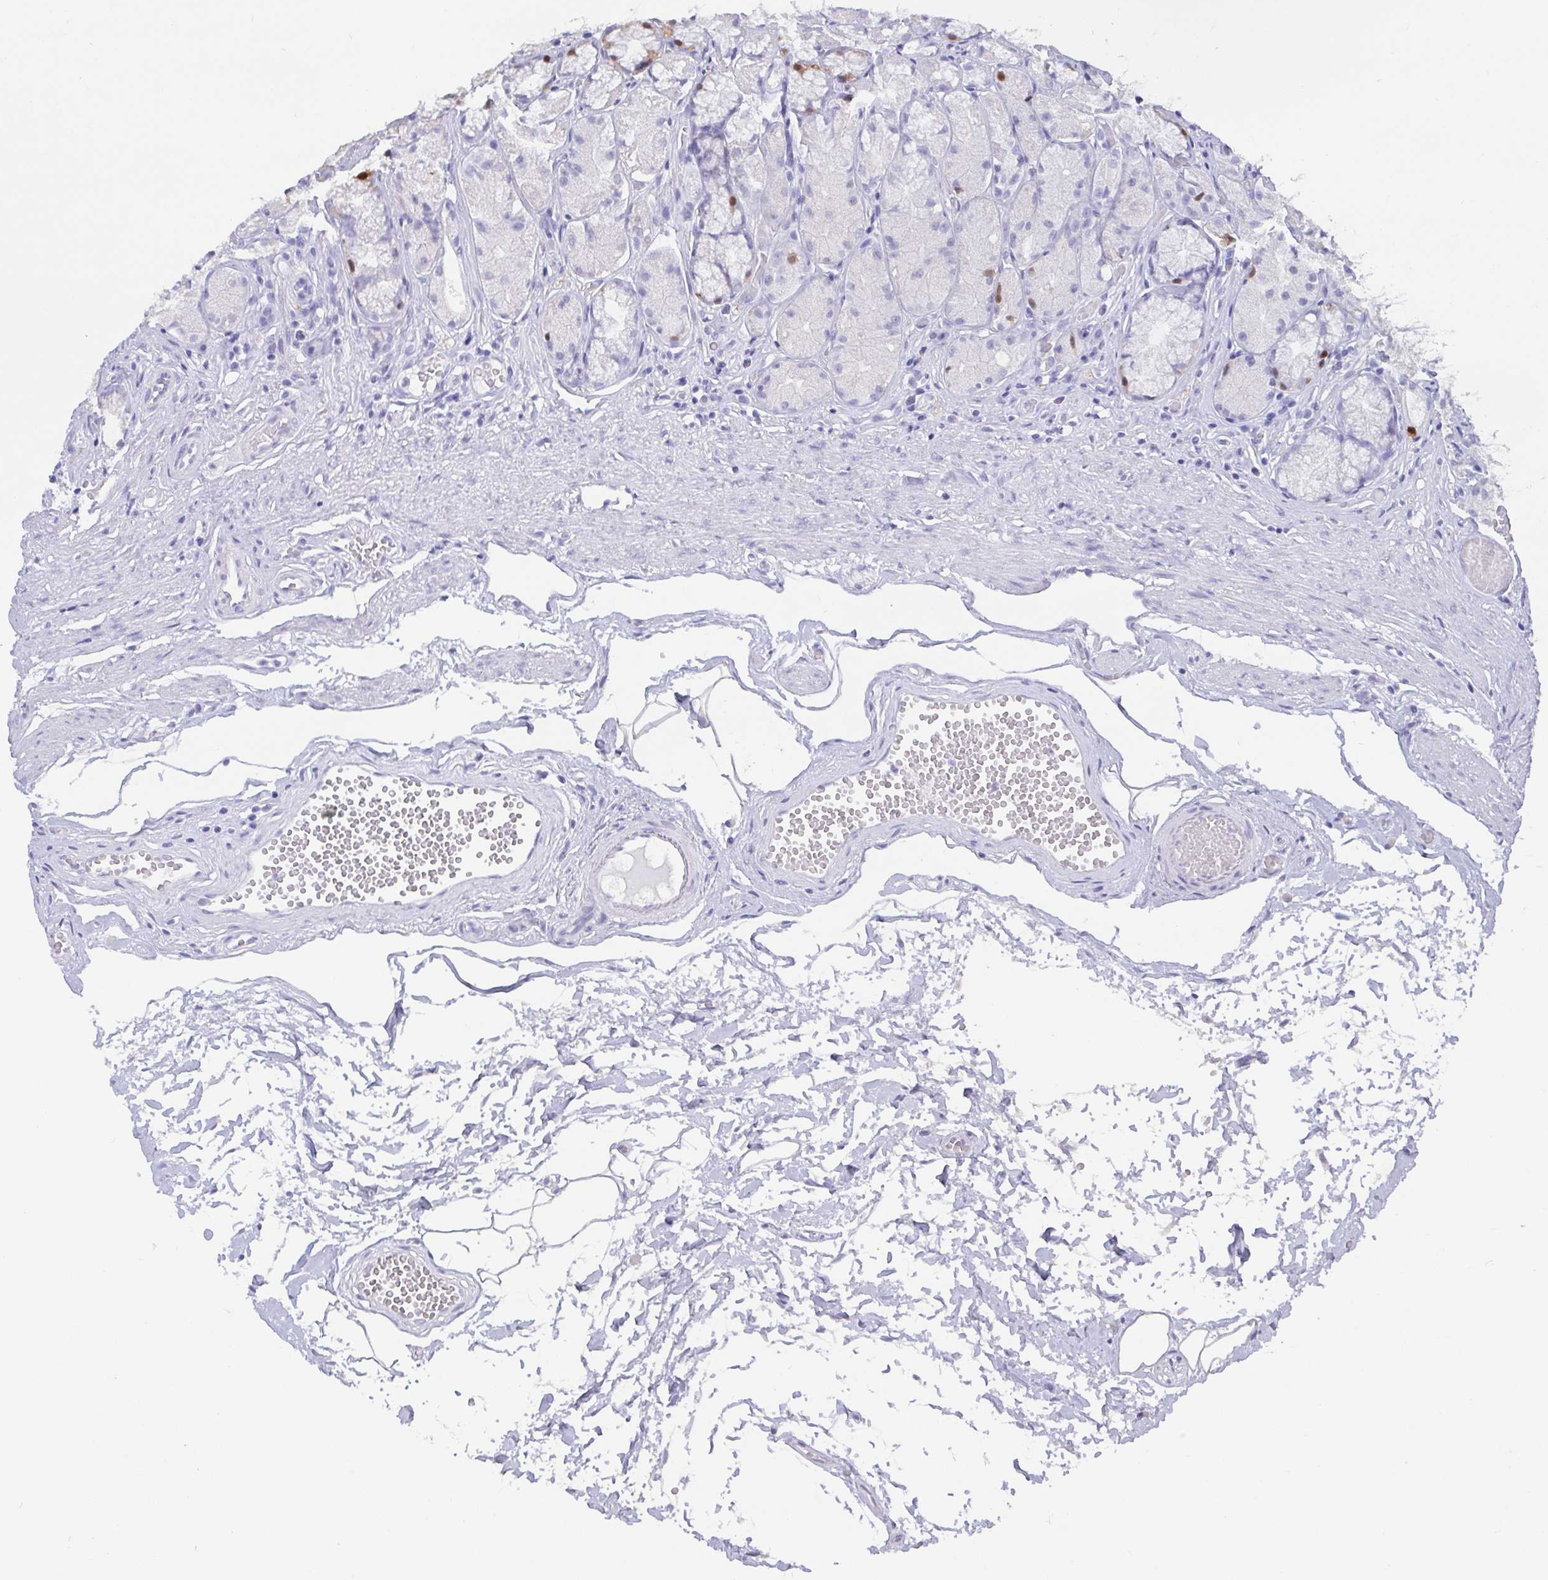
{"staining": {"intensity": "moderate", "quantity": "<25%", "location": "nuclear"}, "tissue": "stomach", "cell_type": "Glandular cells", "image_type": "normal", "snomed": [{"axis": "morphology", "description": "Normal tissue, NOS"}, {"axis": "topography", "description": "Stomach"}], "caption": "Immunohistochemical staining of normal human stomach shows low levels of moderate nuclear positivity in about <25% of glandular cells.", "gene": "SCGN", "patient": {"sex": "male", "age": 70}}